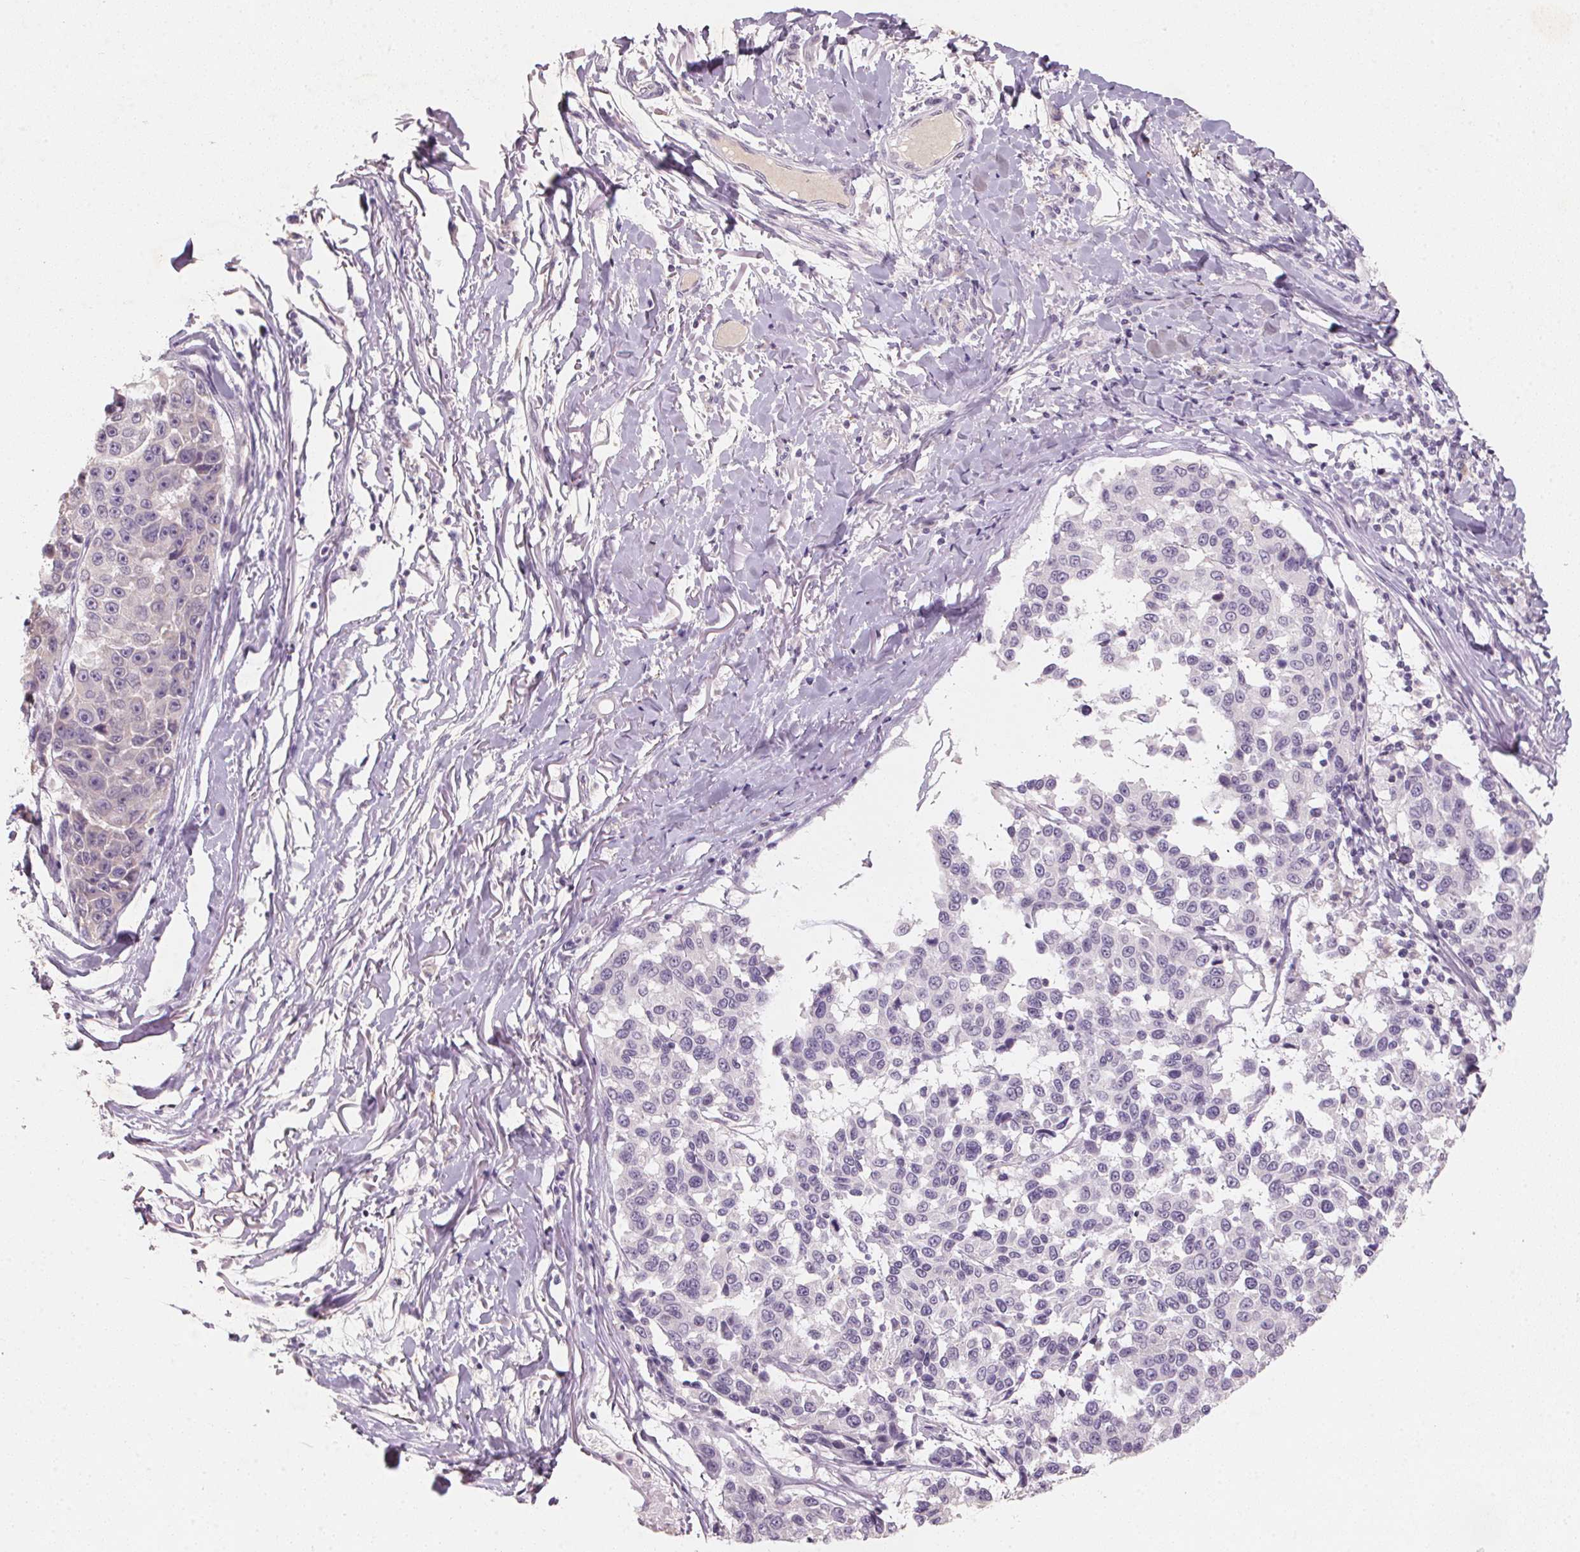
{"staining": {"intensity": "negative", "quantity": "none", "location": "none"}, "tissue": "melanoma", "cell_type": "Tumor cells", "image_type": "cancer", "snomed": [{"axis": "morphology", "description": "Malignant melanoma, NOS"}, {"axis": "topography", "description": "Skin"}], "caption": "Tumor cells show no significant protein expression in melanoma.", "gene": "CXCL5", "patient": {"sex": "female", "age": 66}}